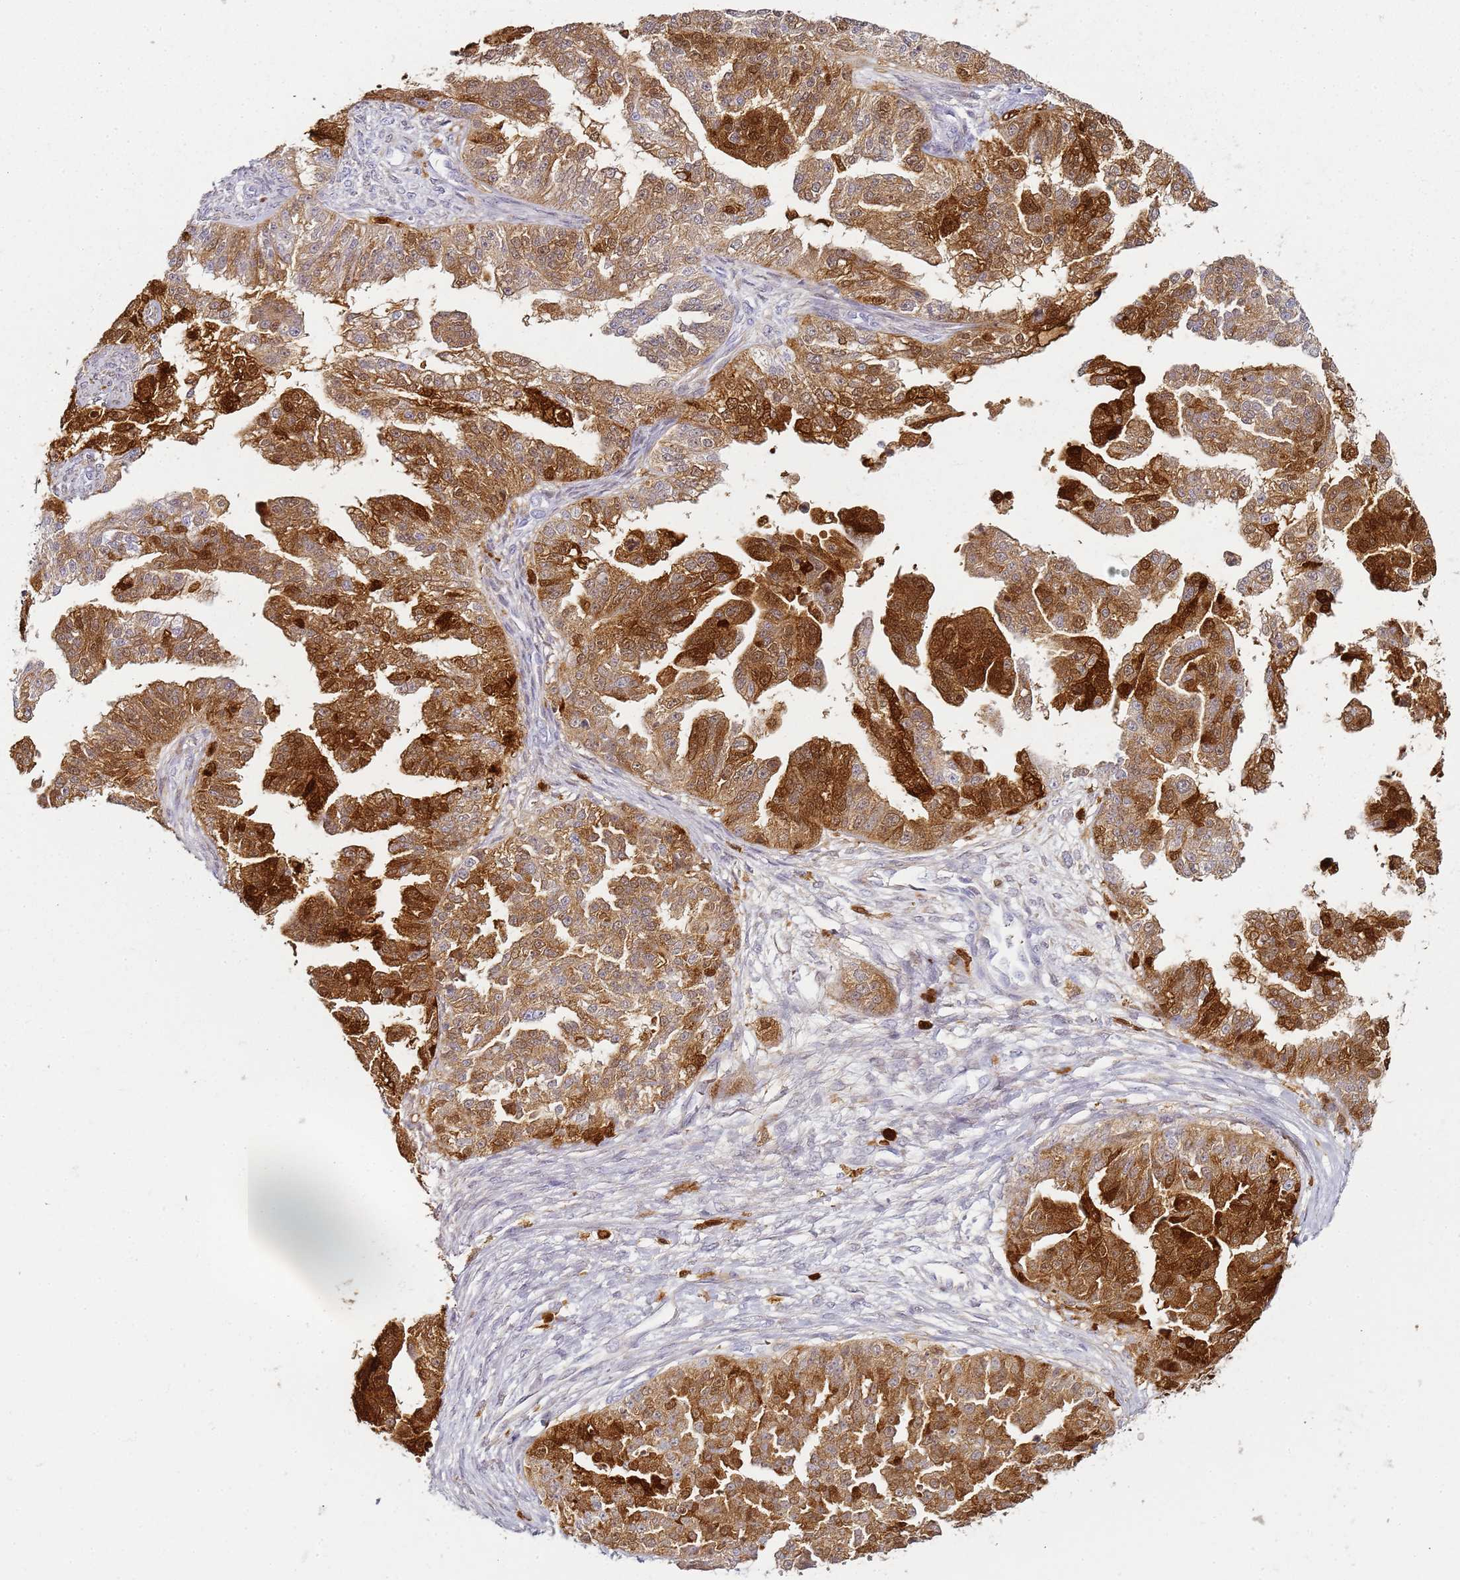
{"staining": {"intensity": "moderate", "quantity": ">75%", "location": "cytoplasmic/membranous,nuclear"}, "tissue": "ovarian cancer", "cell_type": "Tumor cells", "image_type": "cancer", "snomed": [{"axis": "morphology", "description": "Cystadenocarcinoma, serous, NOS"}, {"axis": "topography", "description": "Ovary"}], "caption": "Immunohistochemical staining of human ovarian cancer (serous cystadenocarcinoma) reveals medium levels of moderate cytoplasmic/membranous and nuclear protein positivity in about >75% of tumor cells.", "gene": "S100A4", "patient": {"sex": "female", "age": 58}}